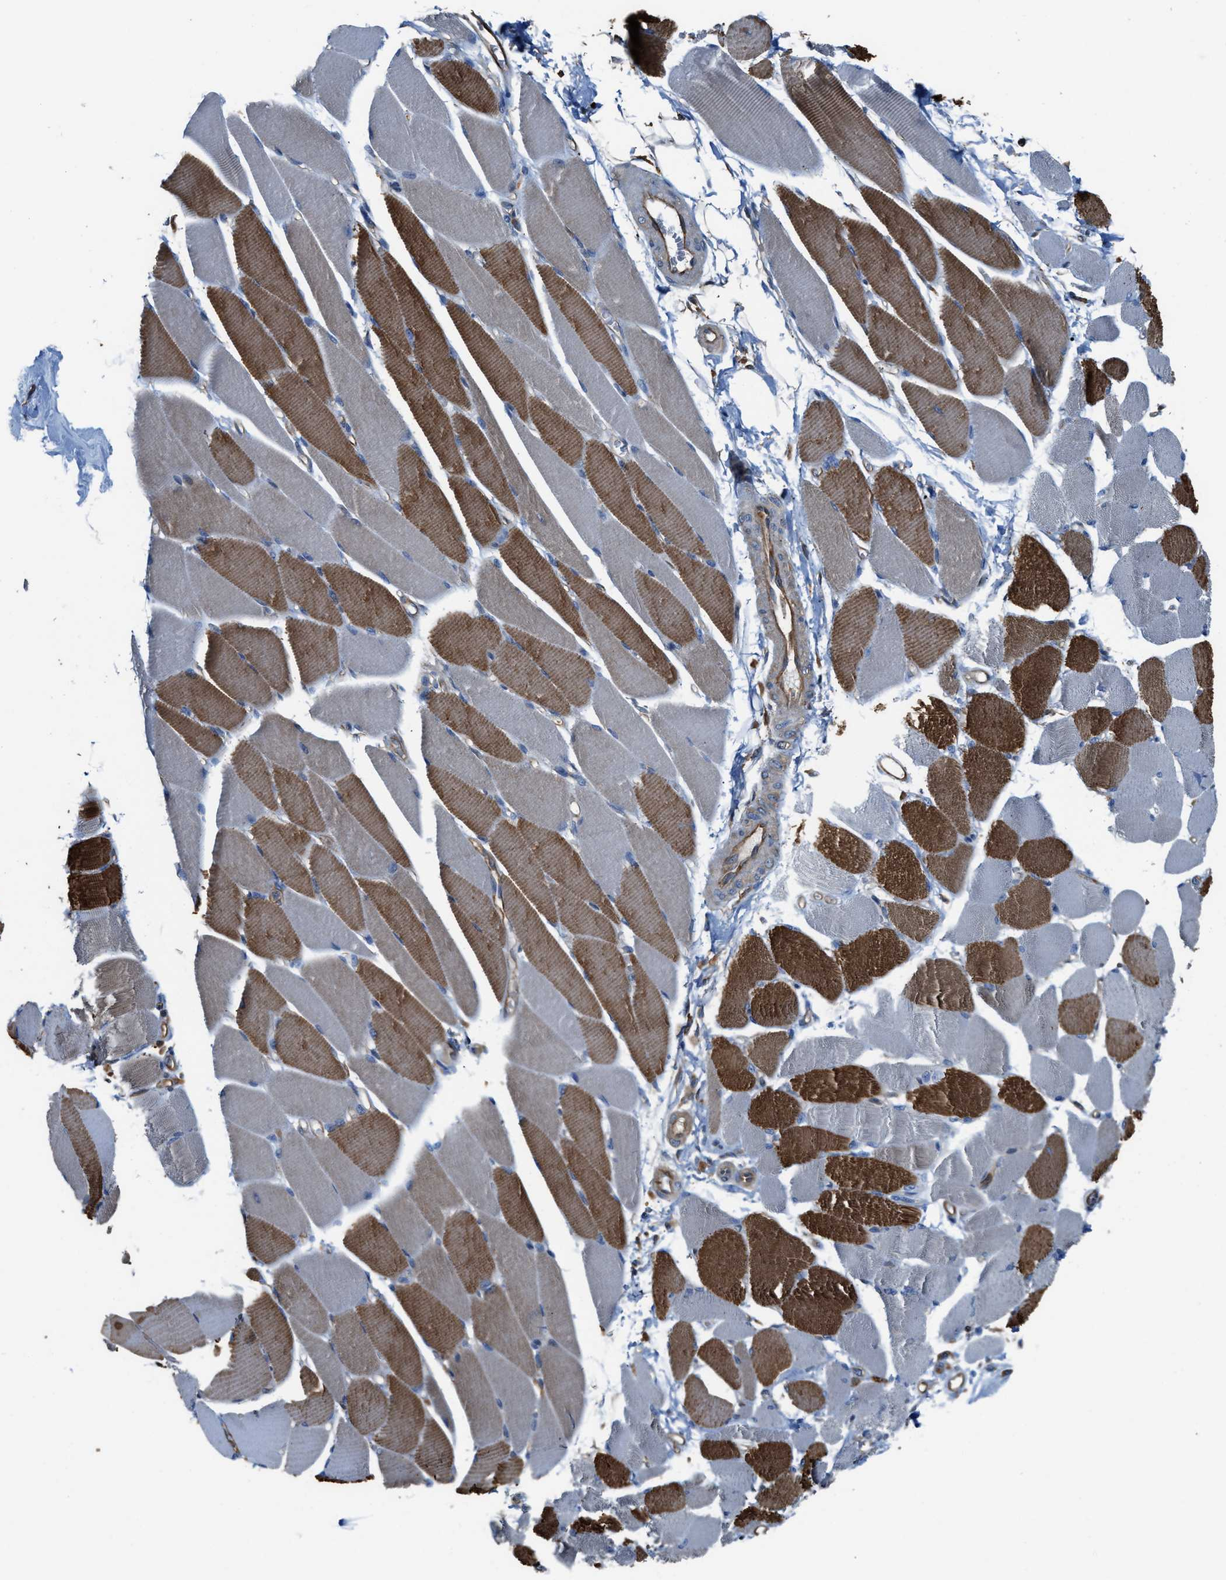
{"staining": {"intensity": "strong", "quantity": "25%-75%", "location": "cytoplasmic/membranous"}, "tissue": "skeletal muscle", "cell_type": "Myocytes", "image_type": "normal", "snomed": [{"axis": "morphology", "description": "Normal tissue, NOS"}, {"axis": "topography", "description": "Skeletal muscle"}, {"axis": "topography", "description": "Peripheral nerve tissue"}], "caption": "Brown immunohistochemical staining in unremarkable human skeletal muscle reveals strong cytoplasmic/membranous positivity in about 25%-75% of myocytes. The protein is stained brown, and the nuclei are stained in blue (DAB IHC with brightfield microscopy, high magnification).", "gene": "ATIC", "patient": {"sex": "female", "age": 84}}